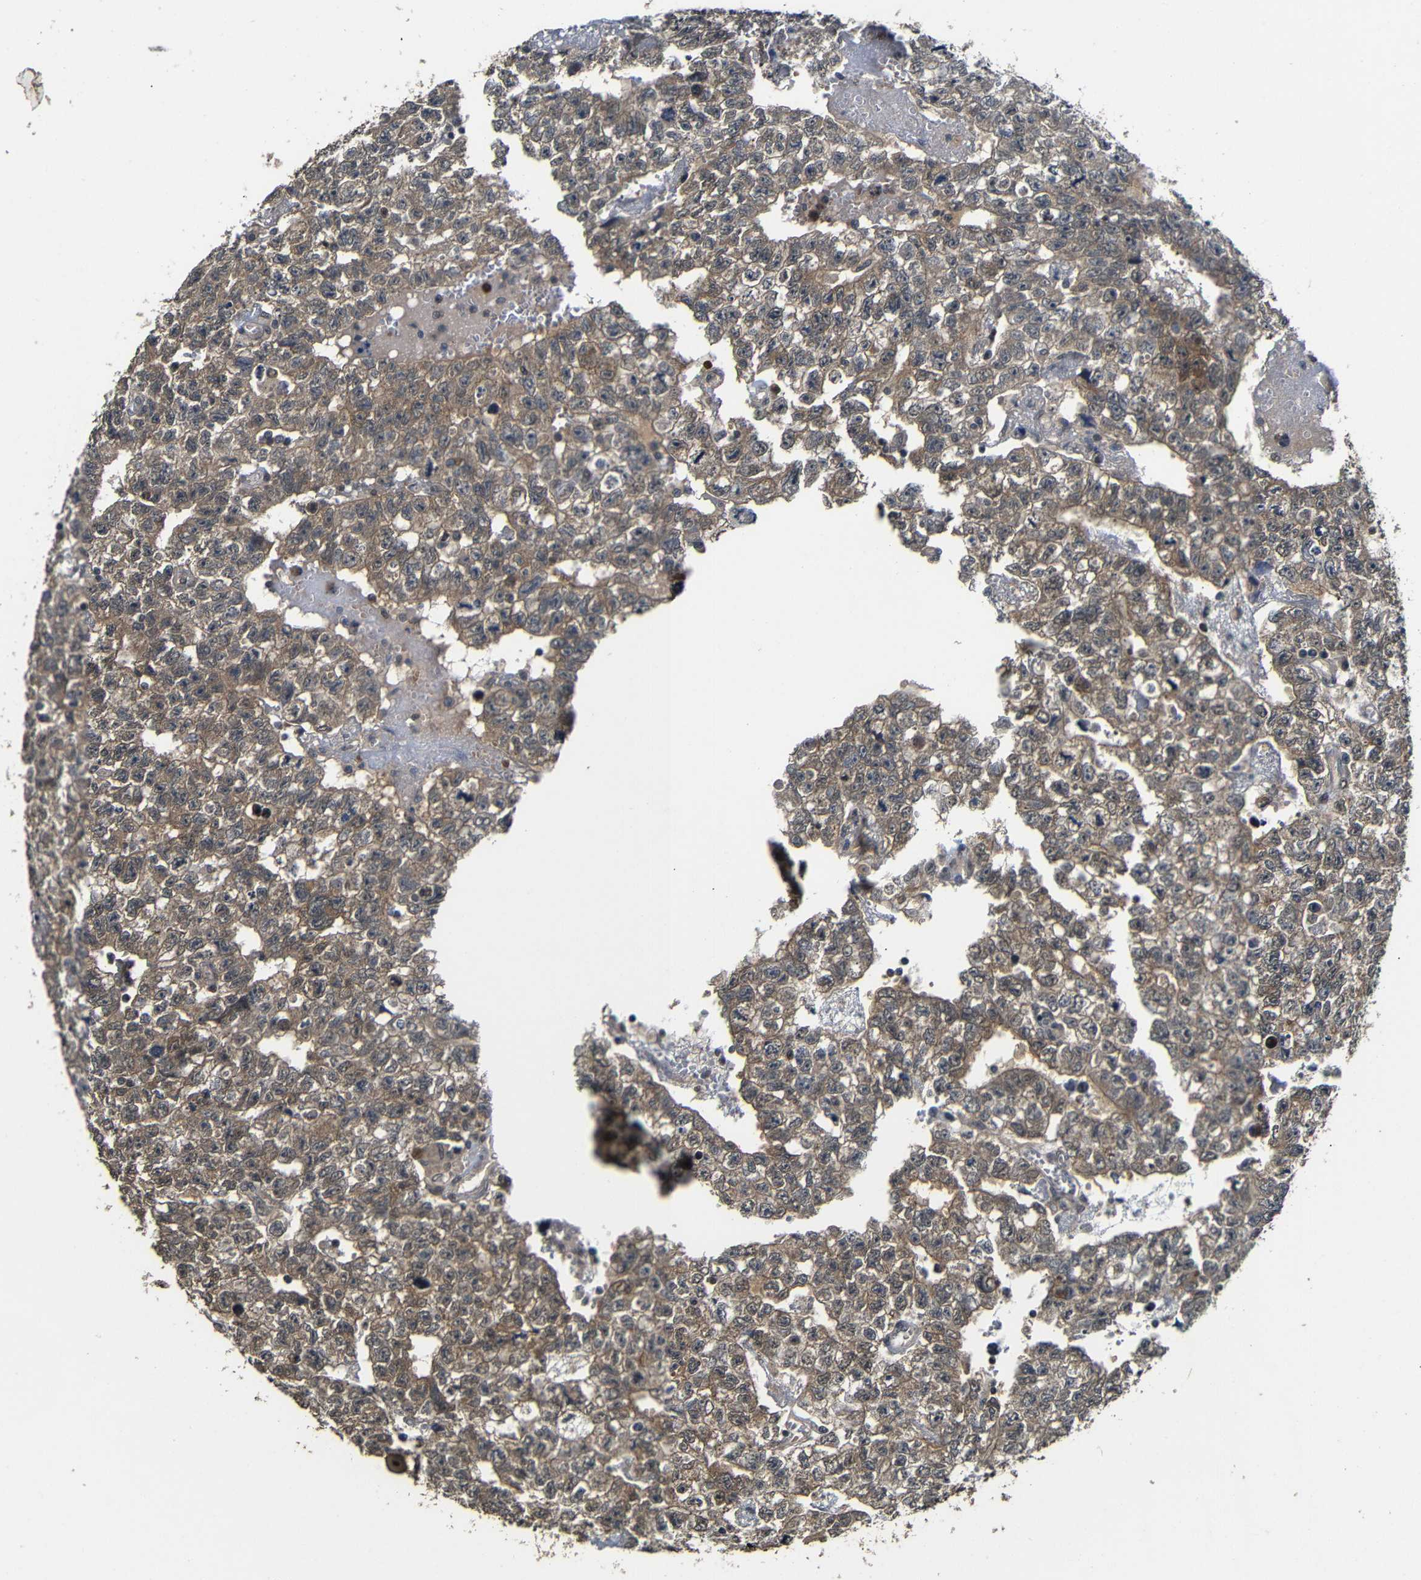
{"staining": {"intensity": "weak", "quantity": ">75%", "location": "cytoplasmic/membranous"}, "tissue": "testis cancer", "cell_type": "Tumor cells", "image_type": "cancer", "snomed": [{"axis": "morphology", "description": "Seminoma, NOS"}, {"axis": "morphology", "description": "Carcinoma, Embryonal, NOS"}, {"axis": "topography", "description": "Testis"}], "caption": "The immunohistochemical stain shows weak cytoplasmic/membranous positivity in tumor cells of testis cancer tissue.", "gene": "ATG12", "patient": {"sex": "male", "age": 38}}